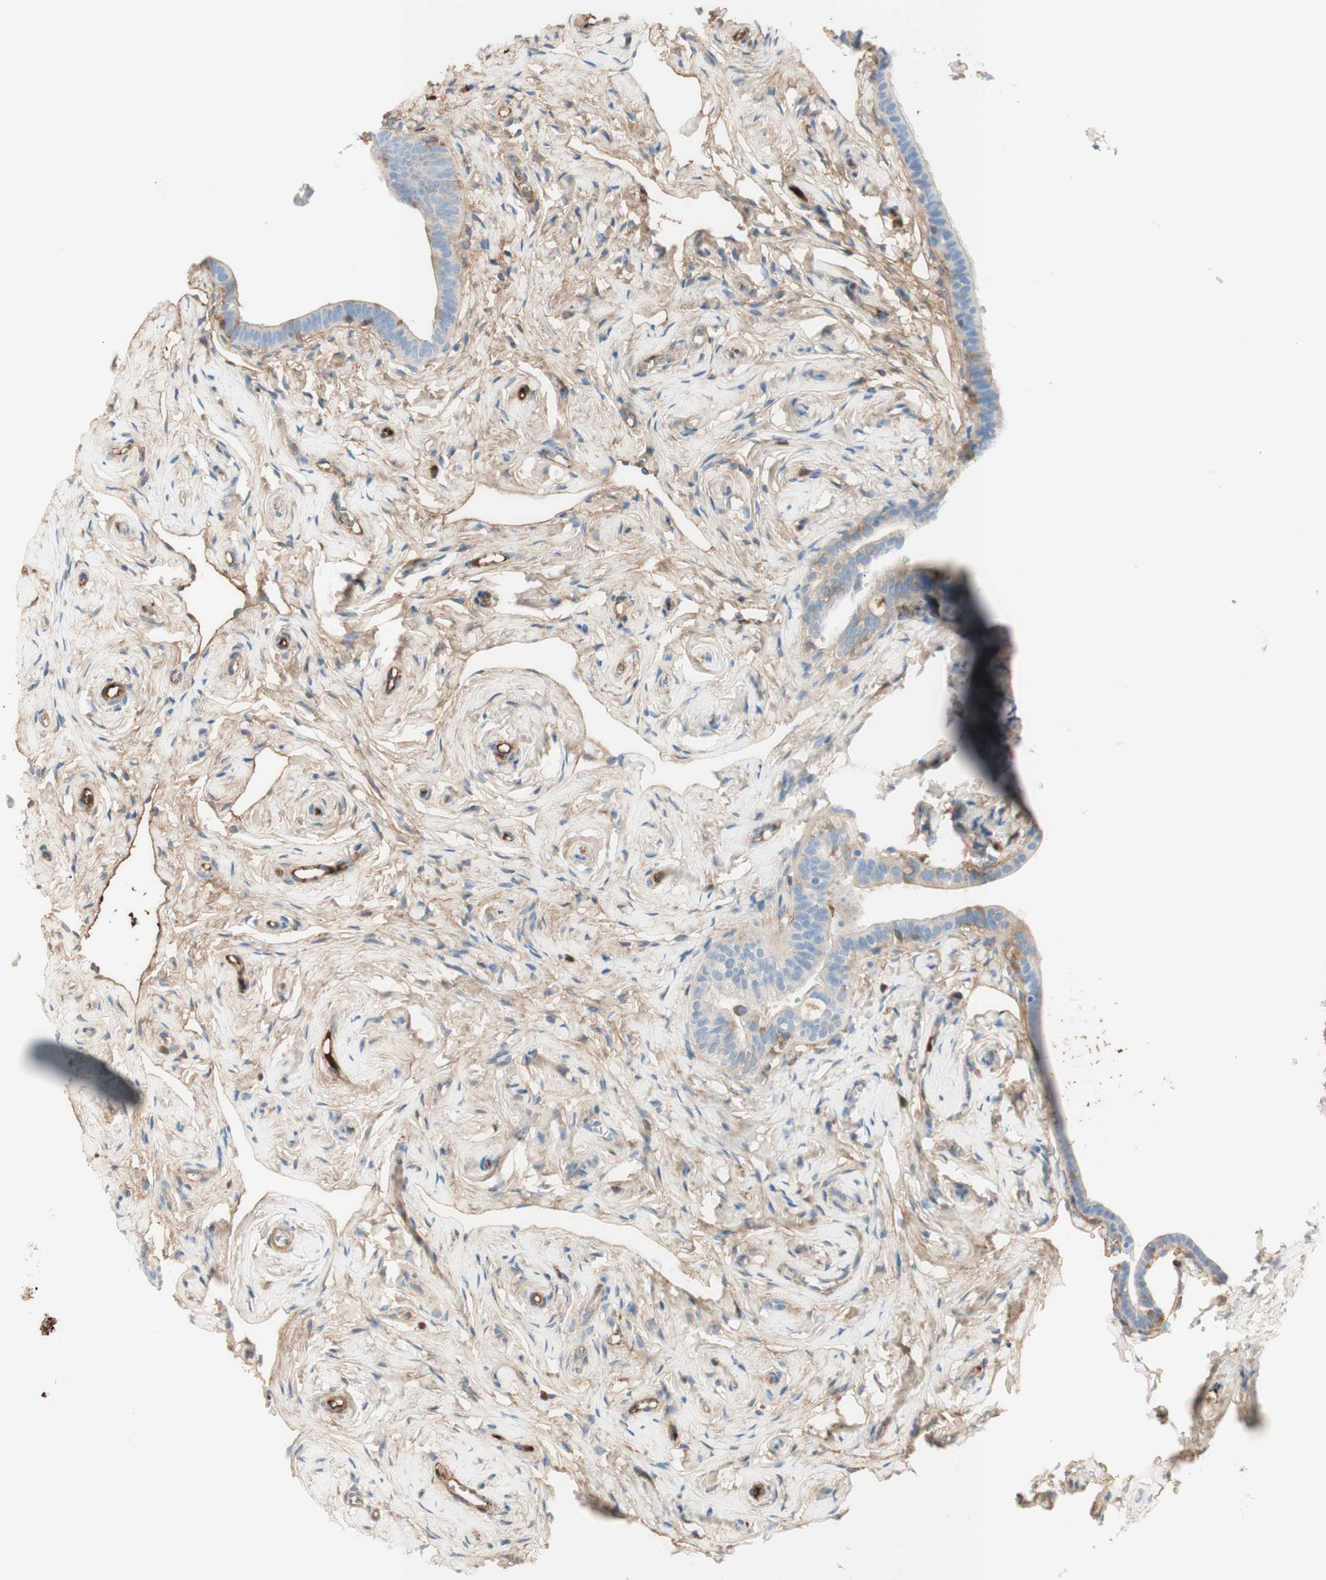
{"staining": {"intensity": "weak", "quantity": "25%-75%", "location": "cytoplasmic/membranous"}, "tissue": "fallopian tube", "cell_type": "Glandular cells", "image_type": "normal", "snomed": [{"axis": "morphology", "description": "Normal tissue, NOS"}, {"axis": "topography", "description": "Fallopian tube"}], "caption": "IHC of benign fallopian tube reveals low levels of weak cytoplasmic/membranous staining in approximately 25%-75% of glandular cells. (Stains: DAB in brown, nuclei in blue, Microscopy: brightfield microscopy at high magnification).", "gene": "KNG1", "patient": {"sex": "female", "age": 71}}